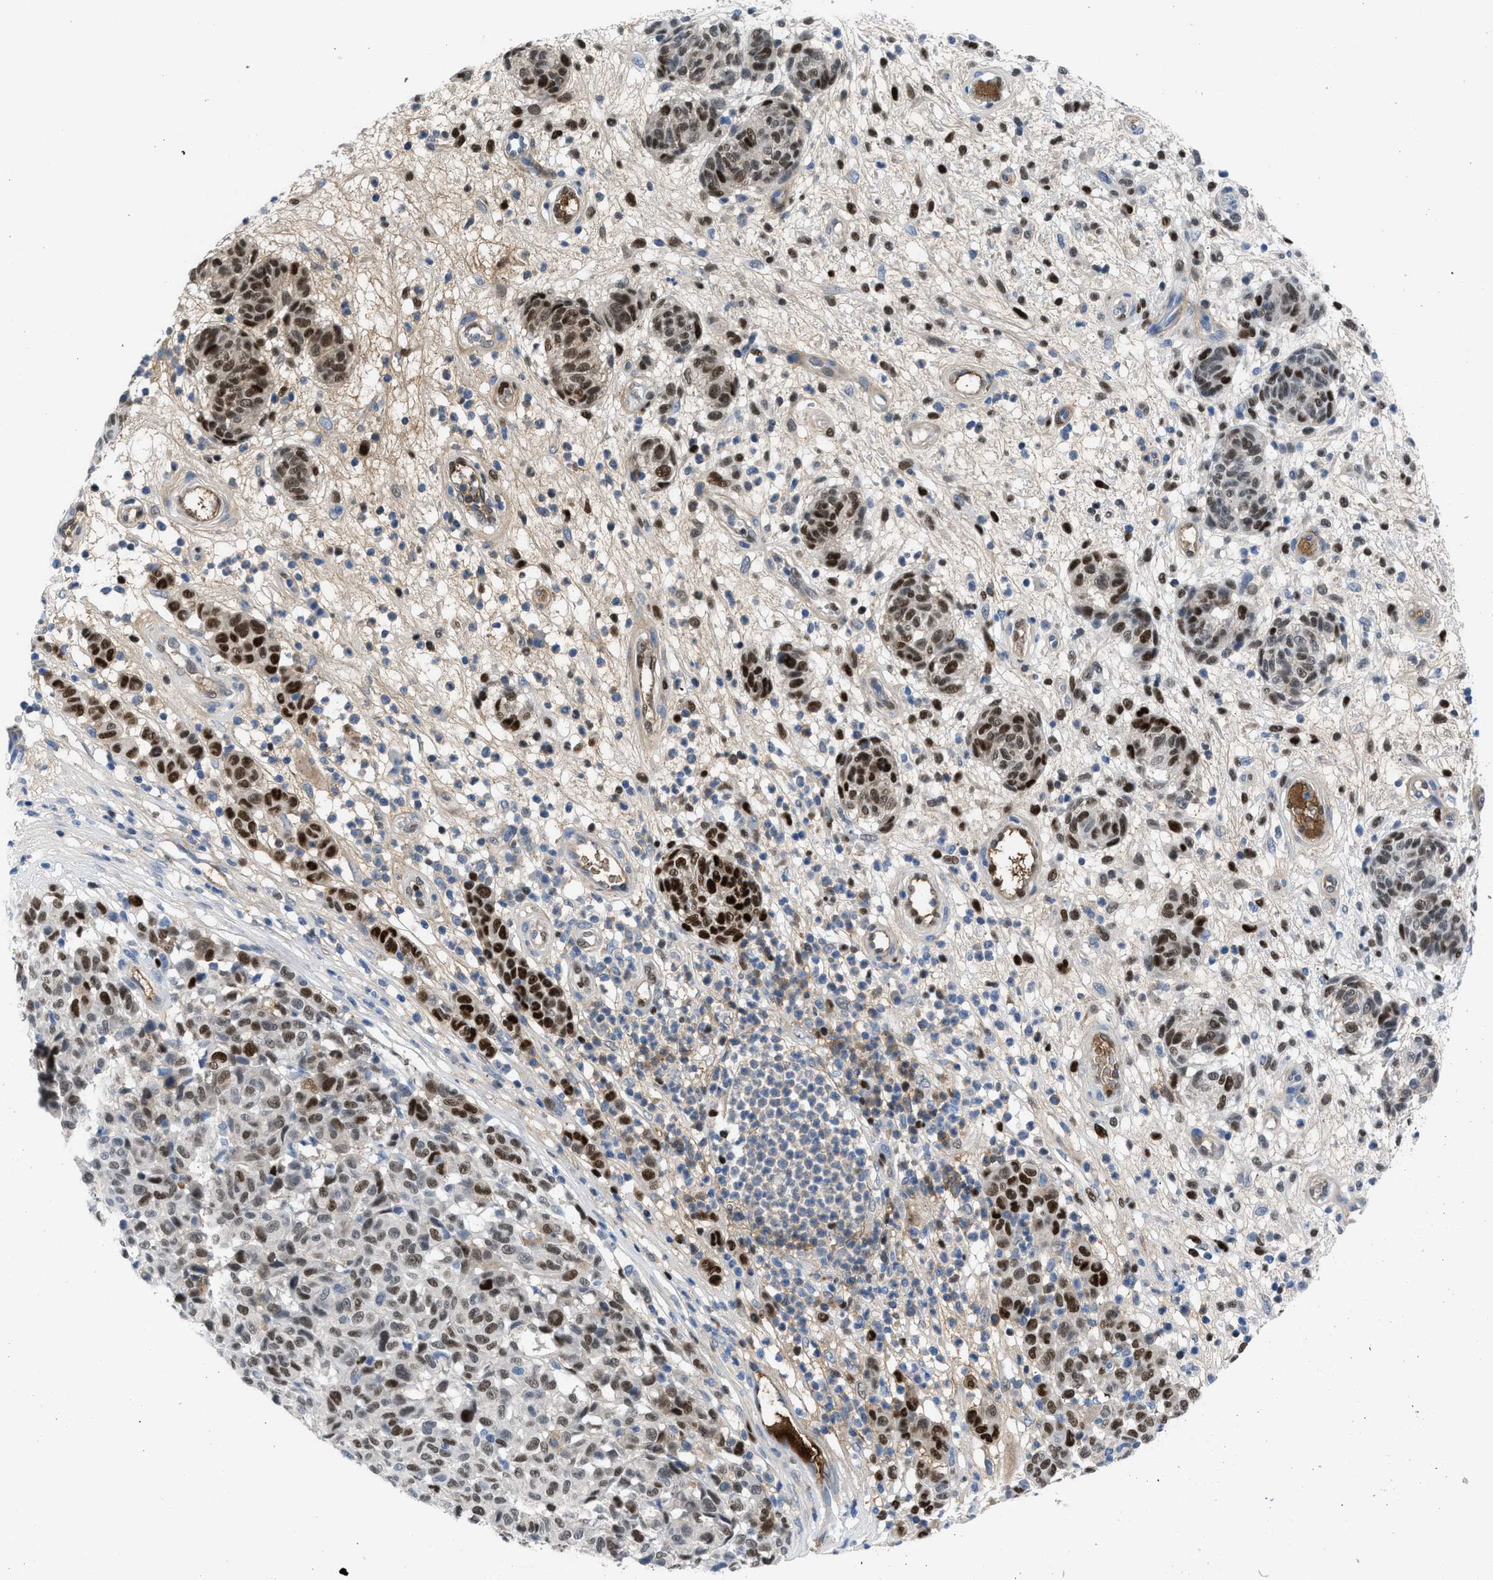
{"staining": {"intensity": "moderate", "quantity": ">75%", "location": "nuclear"}, "tissue": "melanoma", "cell_type": "Tumor cells", "image_type": "cancer", "snomed": [{"axis": "morphology", "description": "Malignant melanoma, NOS"}, {"axis": "topography", "description": "Skin"}], "caption": "Immunohistochemical staining of malignant melanoma displays moderate nuclear protein expression in approximately >75% of tumor cells. Nuclei are stained in blue.", "gene": "LEF1", "patient": {"sex": "male", "age": 59}}